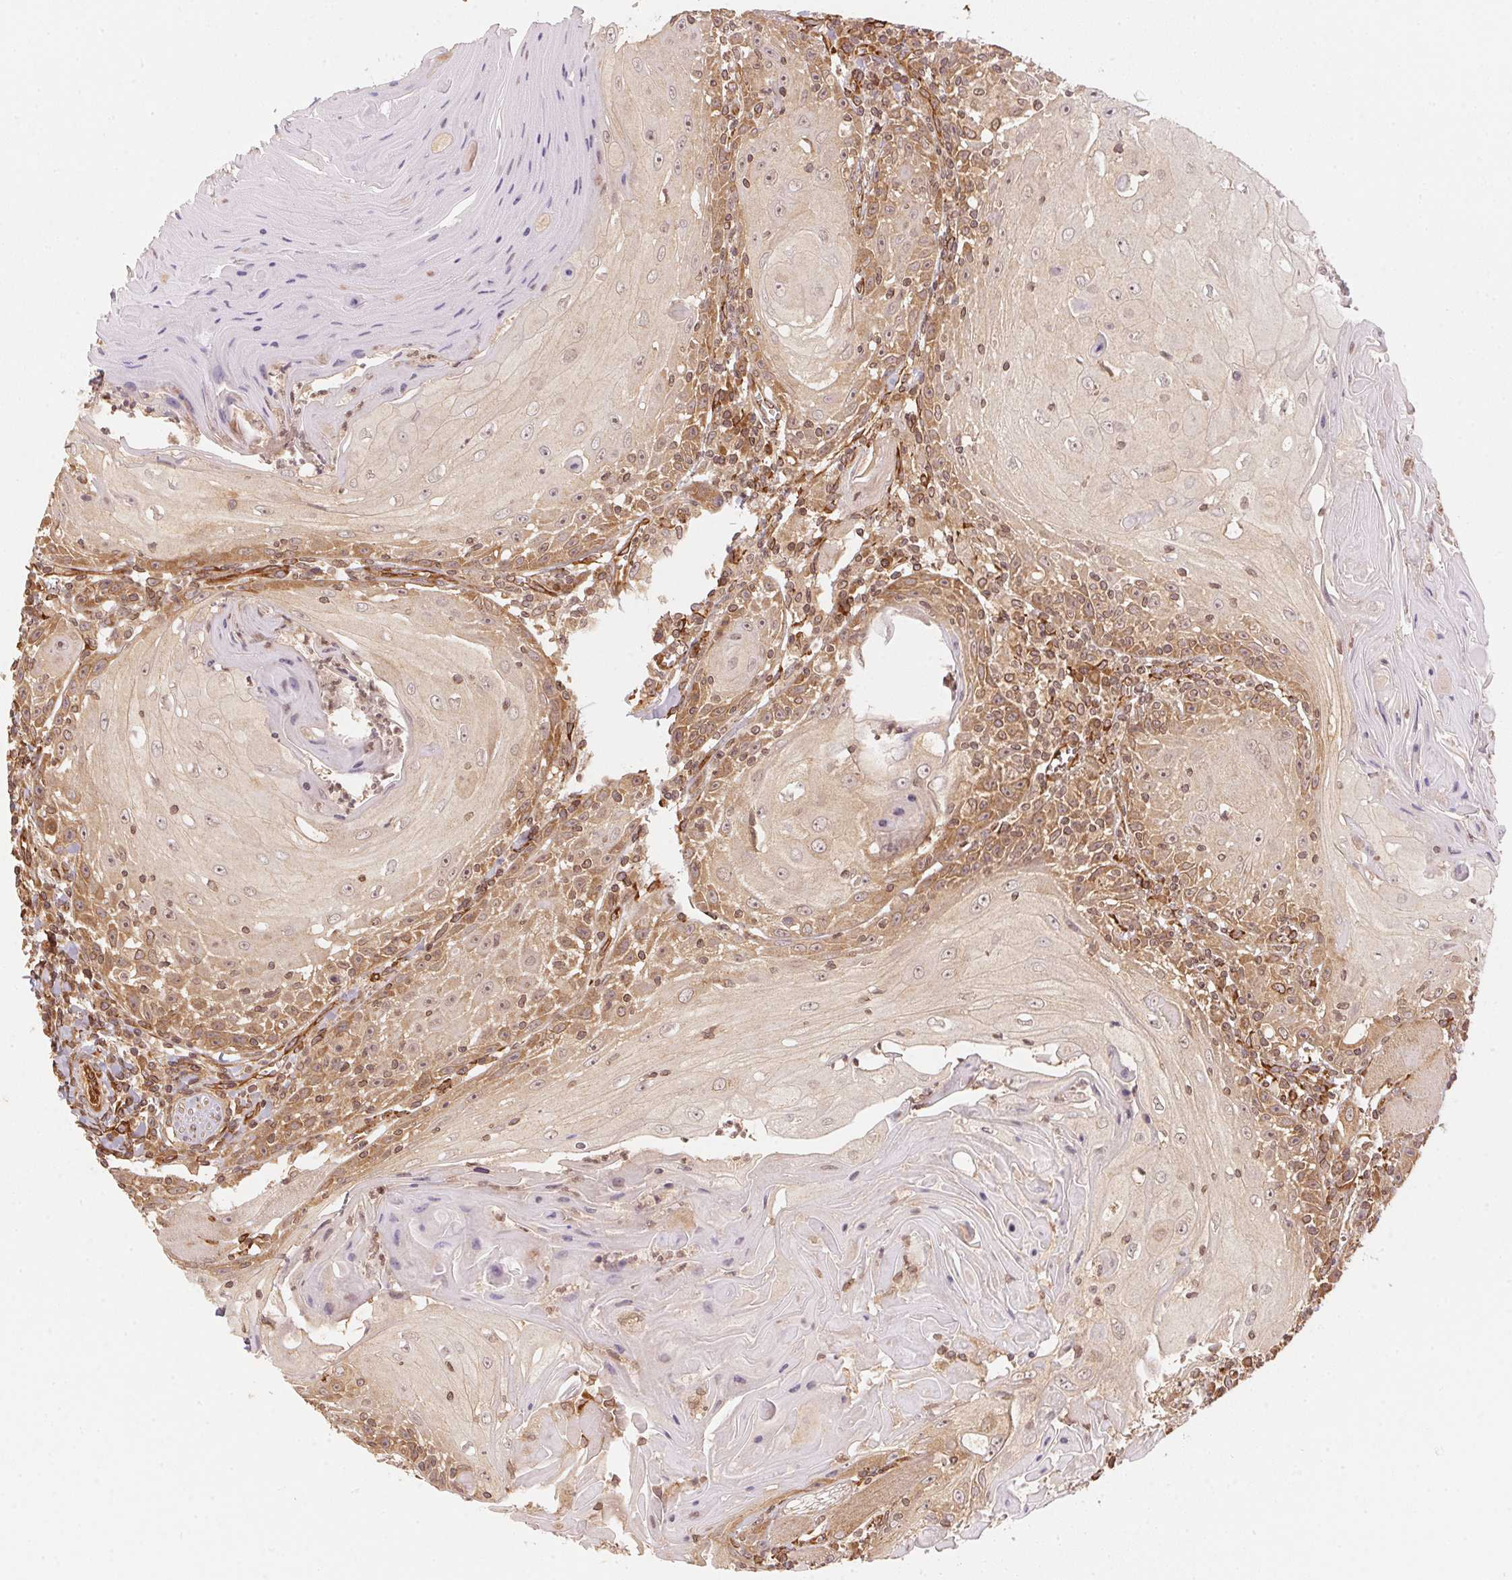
{"staining": {"intensity": "moderate", "quantity": "25%-75%", "location": "cytoplasmic/membranous"}, "tissue": "head and neck cancer", "cell_type": "Tumor cells", "image_type": "cancer", "snomed": [{"axis": "morphology", "description": "Squamous cell carcinoma, NOS"}, {"axis": "topography", "description": "Head-Neck"}], "caption": "Immunohistochemistry histopathology image of human head and neck cancer stained for a protein (brown), which reveals medium levels of moderate cytoplasmic/membranous positivity in approximately 25%-75% of tumor cells.", "gene": "STRN4", "patient": {"sex": "male", "age": 52}}